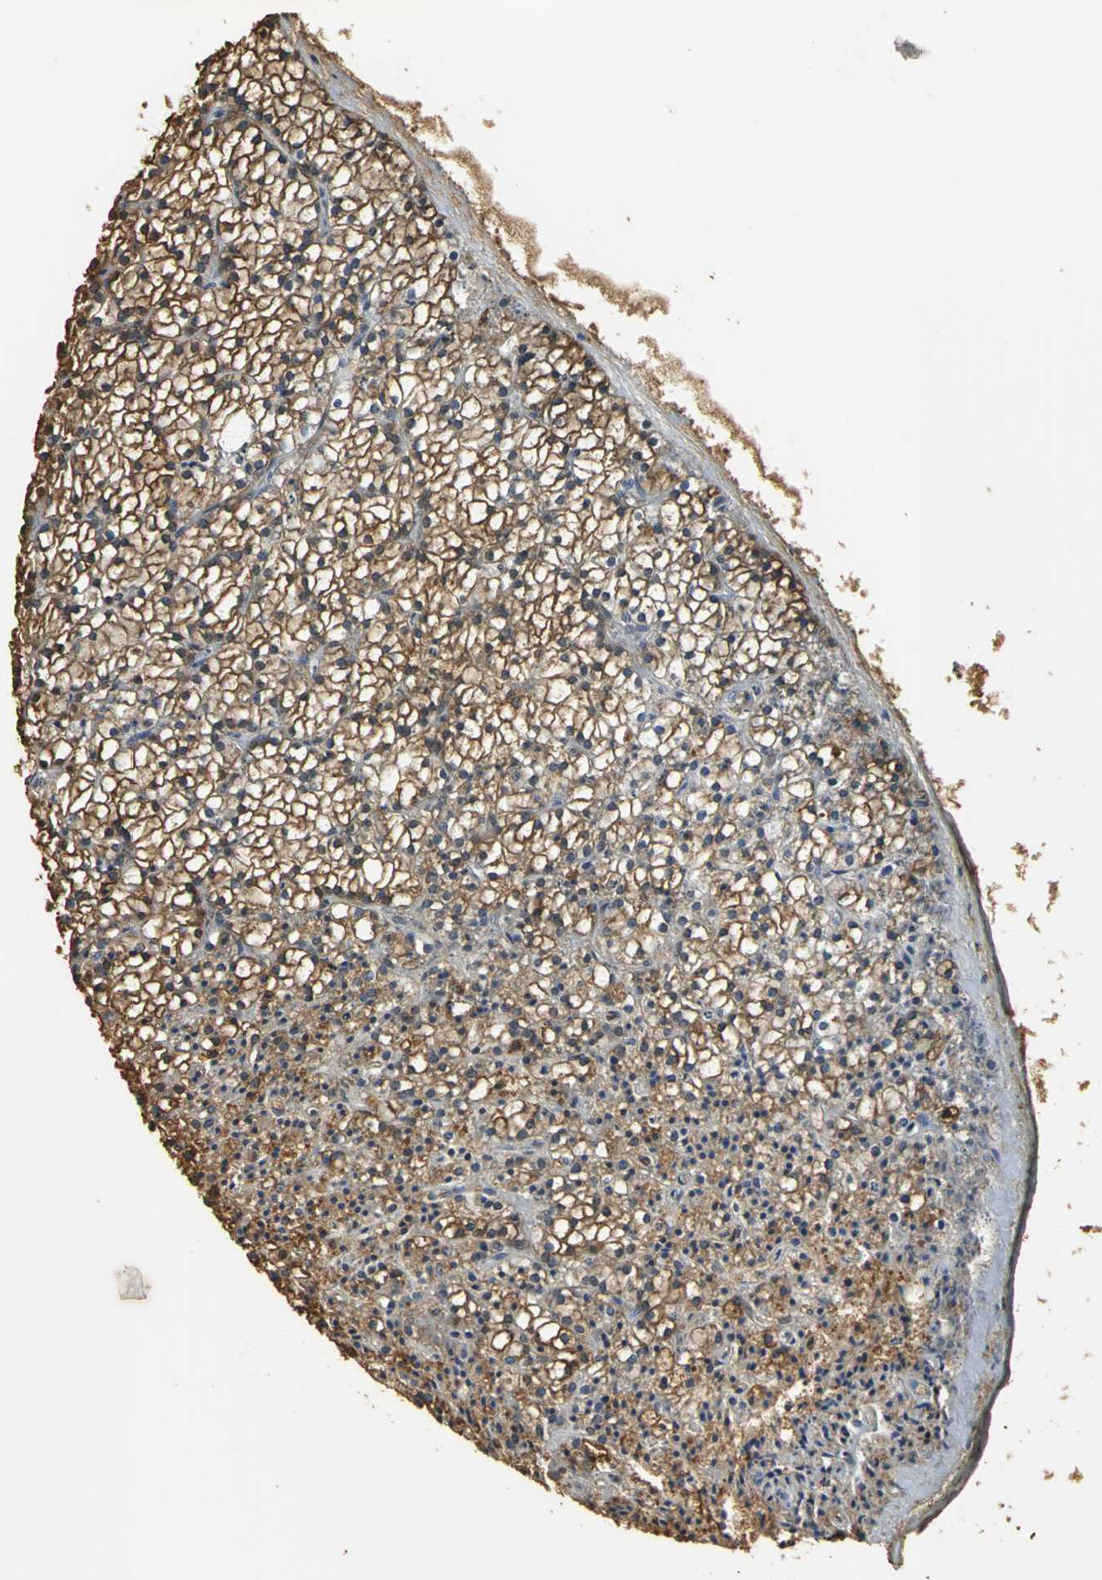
{"staining": {"intensity": "moderate", "quantity": ">75%", "location": "cytoplasmic/membranous"}, "tissue": "parathyroid gland", "cell_type": "Glandular cells", "image_type": "normal", "snomed": [{"axis": "morphology", "description": "Normal tissue, NOS"}, {"axis": "topography", "description": "Parathyroid gland"}], "caption": "A histopathology image showing moderate cytoplasmic/membranous positivity in approximately >75% of glandular cells in unremarkable parathyroid gland, as visualized by brown immunohistochemical staining.", "gene": "GAPDH", "patient": {"sex": "female", "age": 63}}